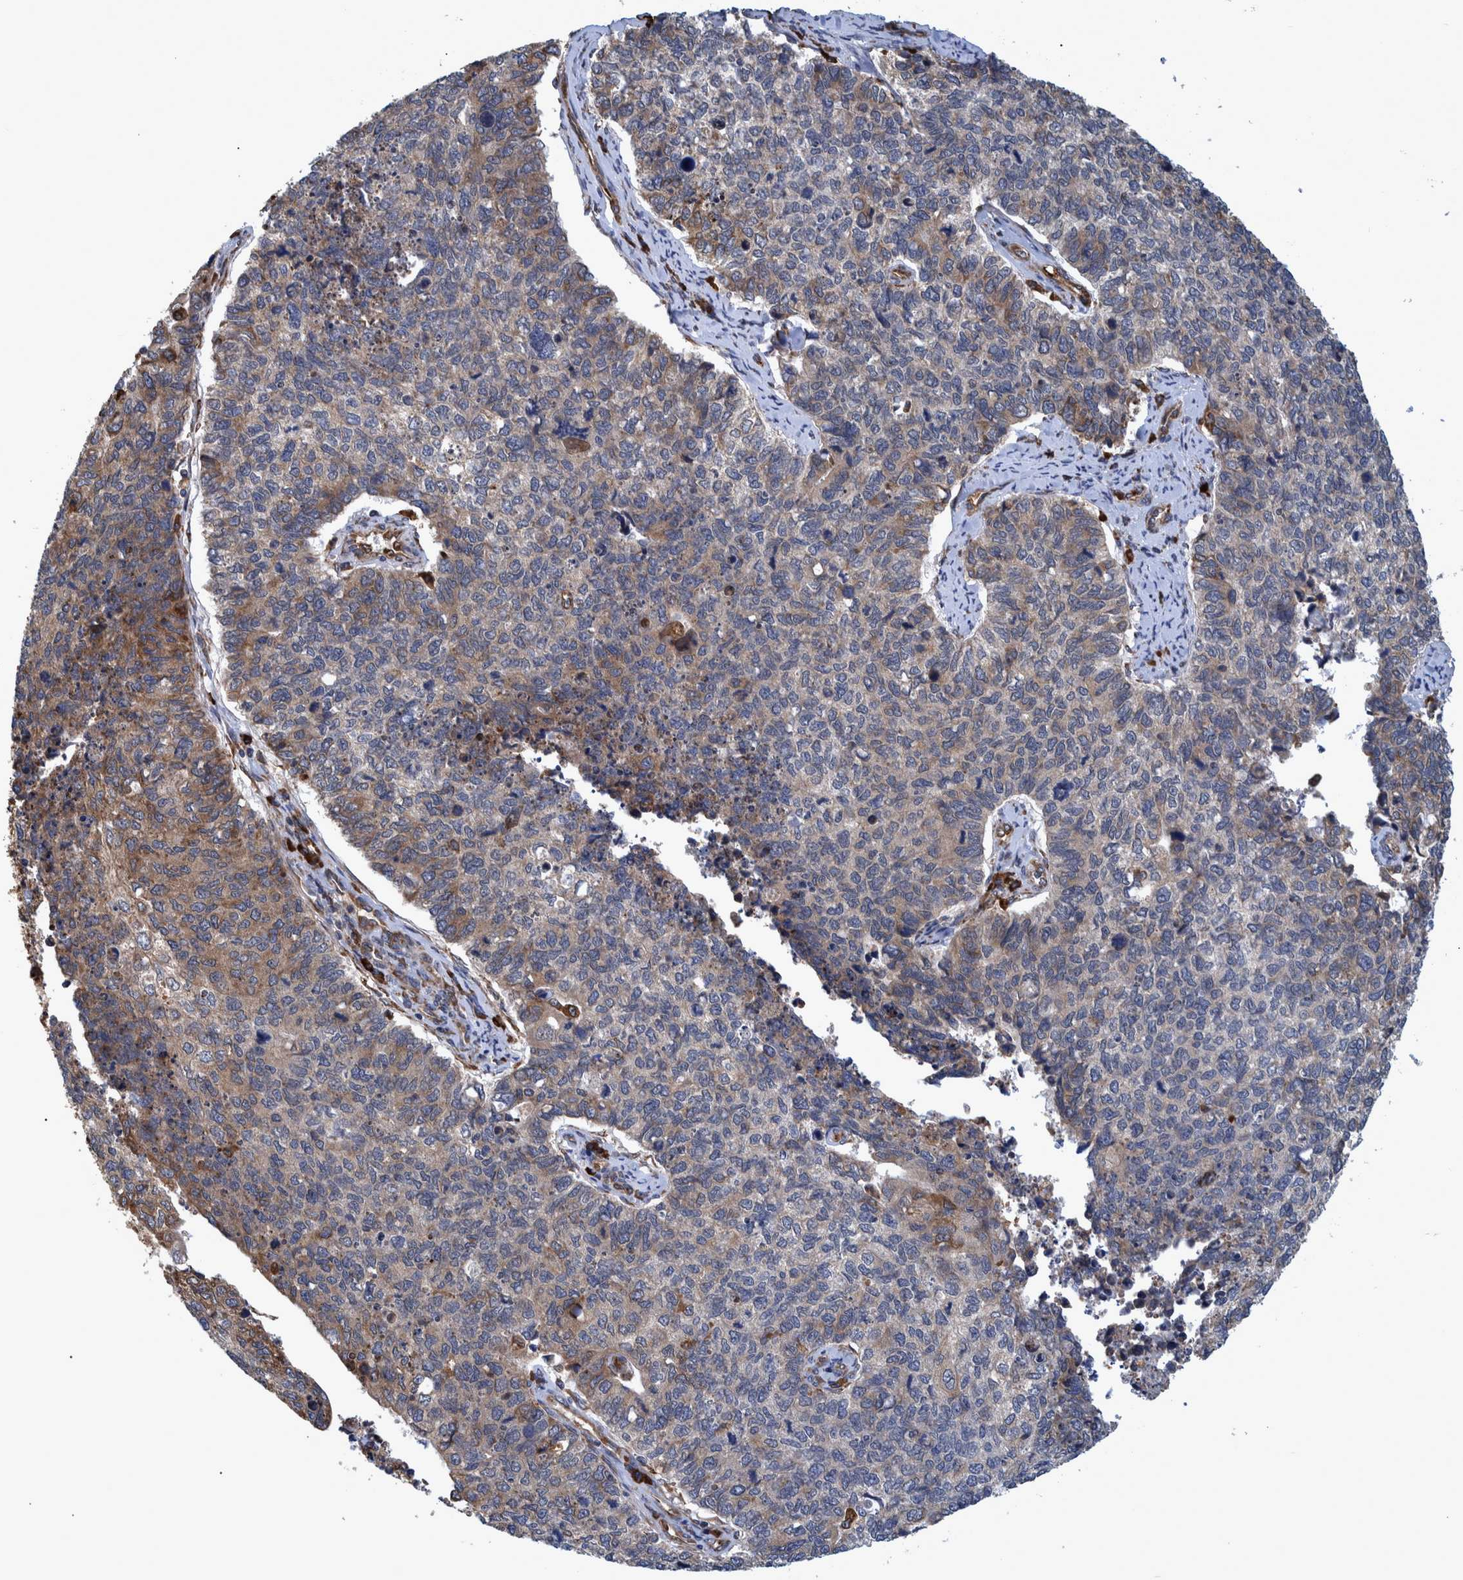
{"staining": {"intensity": "moderate", "quantity": "25%-75%", "location": "cytoplasmic/membranous"}, "tissue": "cervical cancer", "cell_type": "Tumor cells", "image_type": "cancer", "snomed": [{"axis": "morphology", "description": "Squamous cell carcinoma, NOS"}, {"axis": "topography", "description": "Cervix"}], "caption": "Cervical cancer was stained to show a protein in brown. There is medium levels of moderate cytoplasmic/membranous staining in about 25%-75% of tumor cells. Nuclei are stained in blue.", "gene": "SPAG5", "patient": {"sex": "female", "age": 63}}